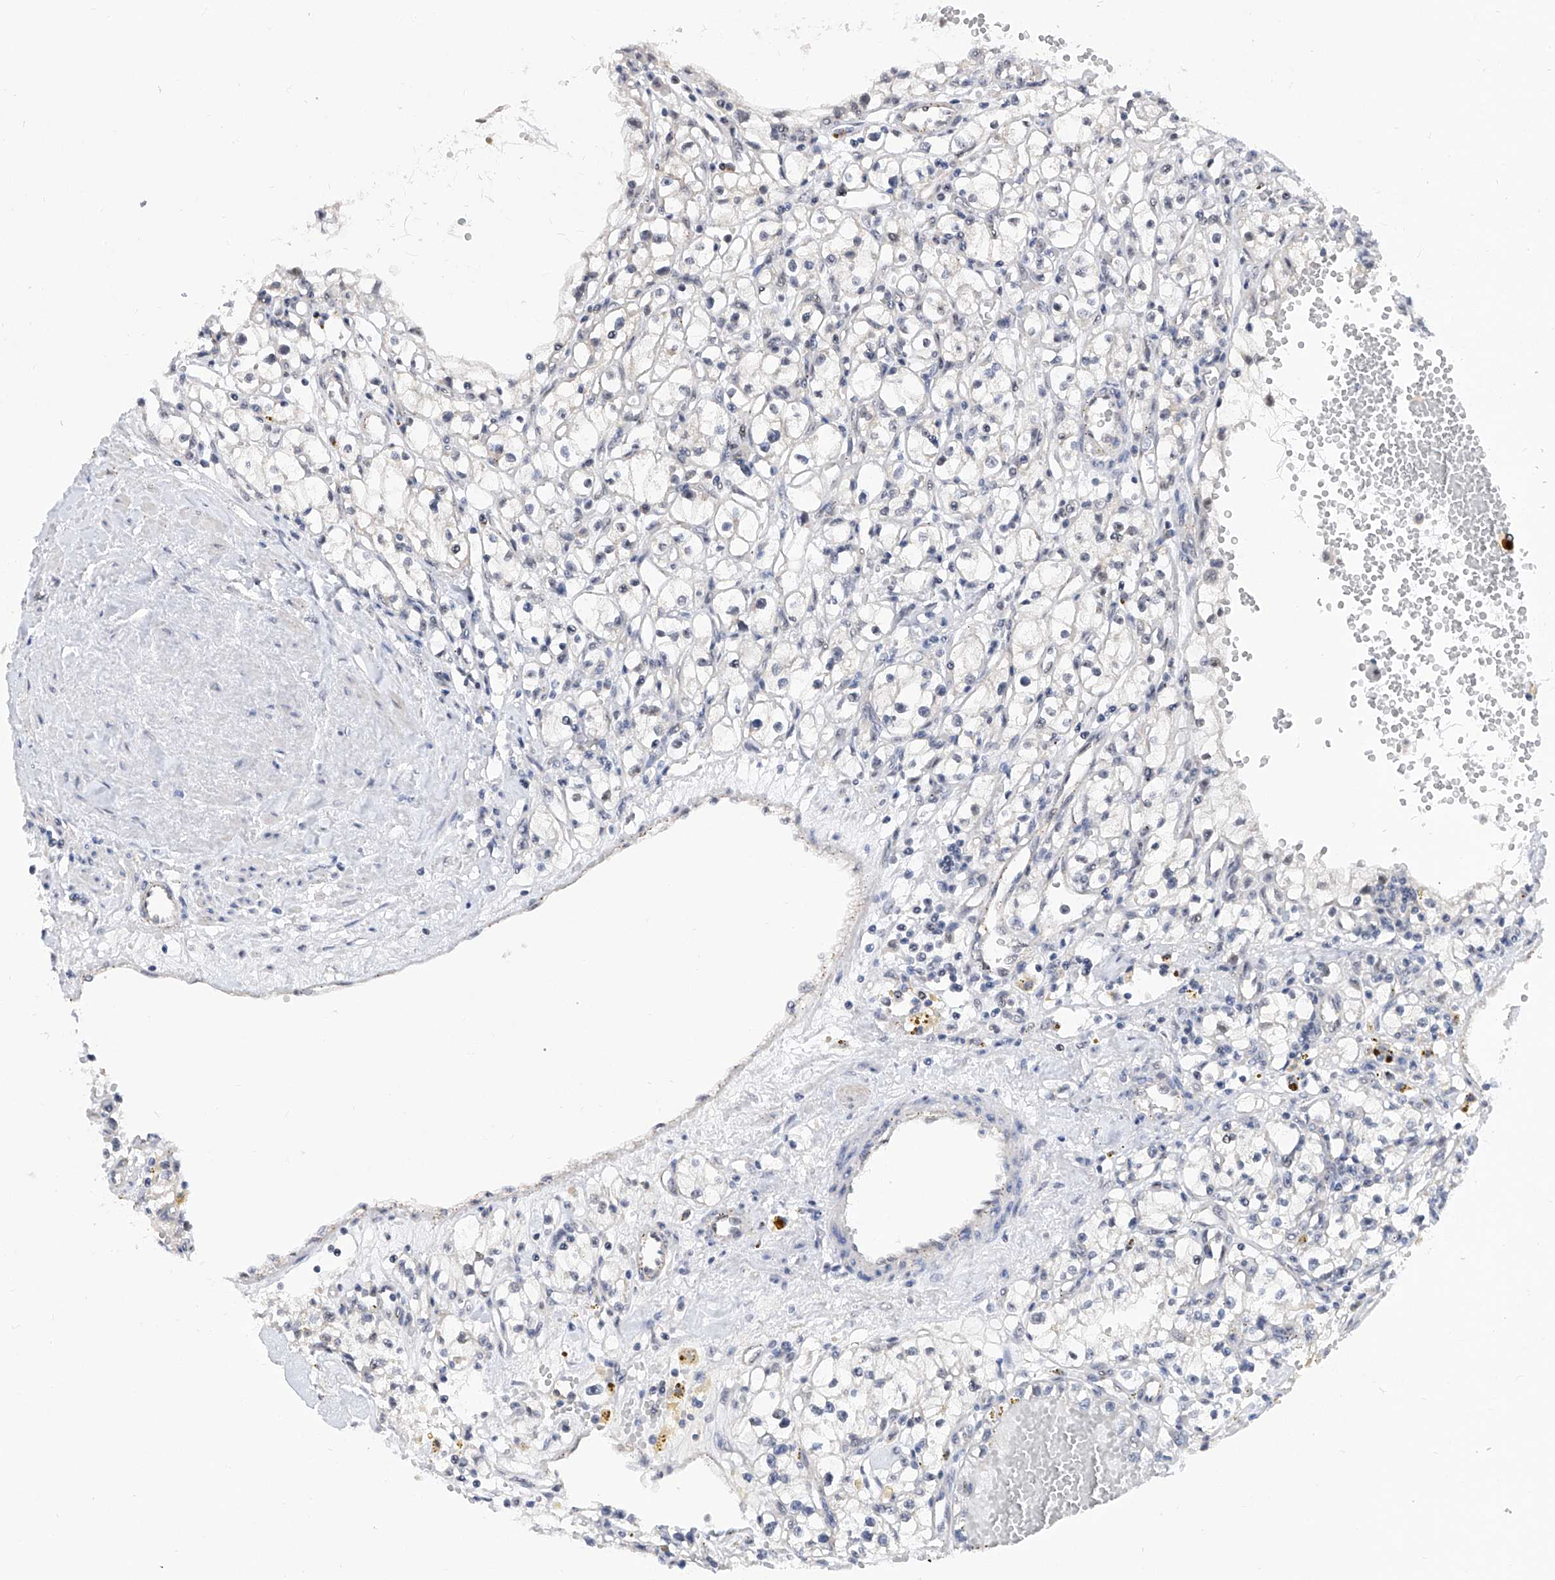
{"staining": {"intensity": "negative", "quantity": "none", "location": "none"}, "tissue": "renal cancer", "cell_type": "Tumor cells", "image_type": "cancer", "snomed": [{"axis": "morphology", "description": "Adenocarcinoma, NOS"}, {"axis": "topography", "description": "Kidney"}], "caption": "Immunohistochemical staining of human renal cancer reveals no significant staining in tumor cells. (Stains: DAB (3,3'-diaminobenzidine) immunohistochemistry with hematoxylin counter stain, Microscopy: brightfield microscopy at high magnification).", "gene": "RAD54L", "patient": {"sex": "male", "age": 56}}